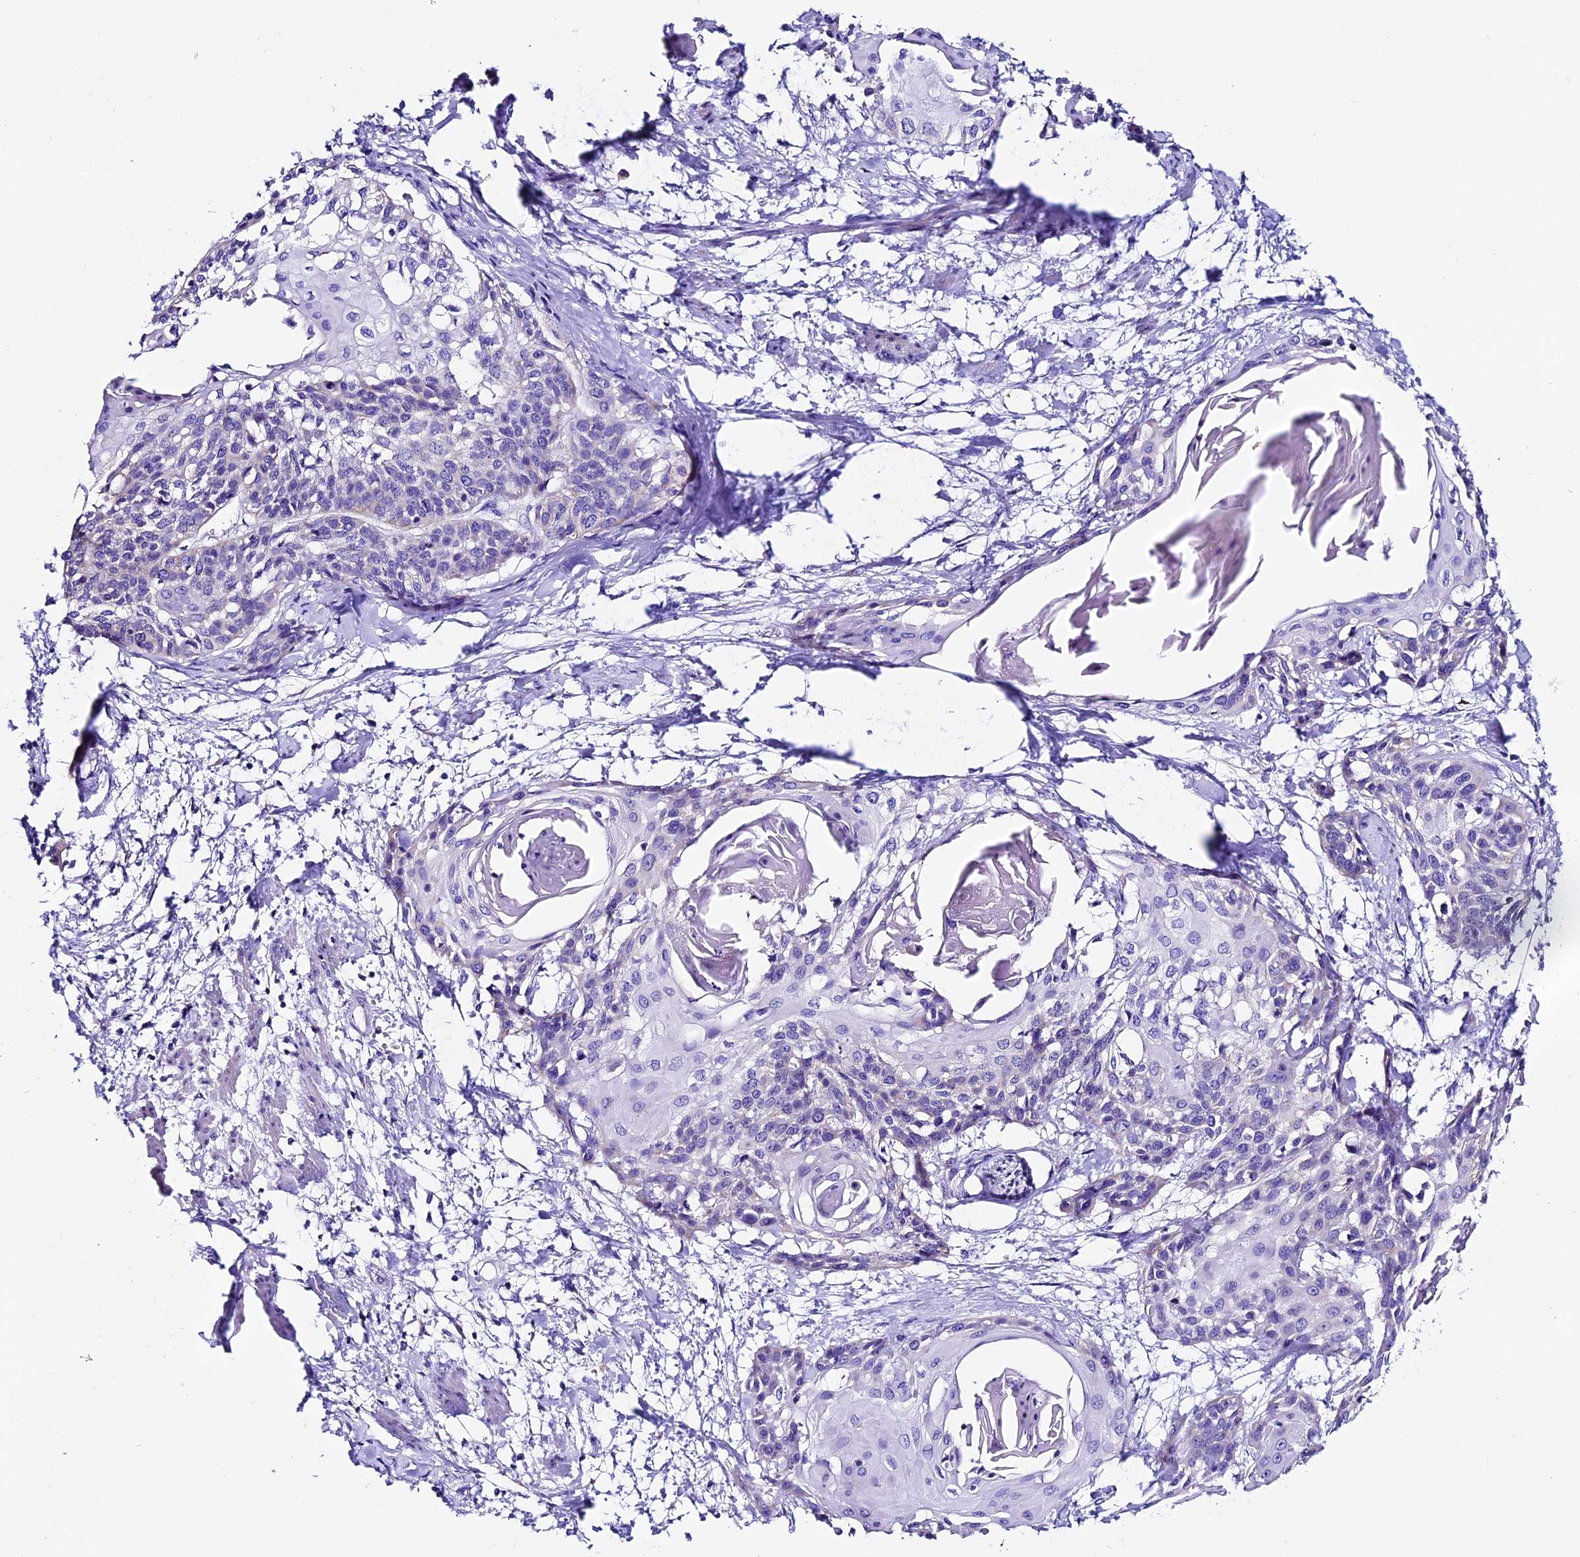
{"staining": {"intensity": "negative", "quantity": "none", "location": "none"}, "tissue": "cervical cancer", "cell_type": "Tumor cells", "image_type": "cancer", "snomed": [{"axis": "morphology", "description": "Squamous cell carcinoma, NOS"}, {"axis": "topography", "description": "Cervix"}], "caption": "A high-resolution micrograph shows immunohistochemistry (IHC) staining of squamous cell carcinoma (cervical), which demonstrates no significant positivity in tumor cells.", "gene": "COMTD1", "patient": {"sex": "female", "age": 57}}